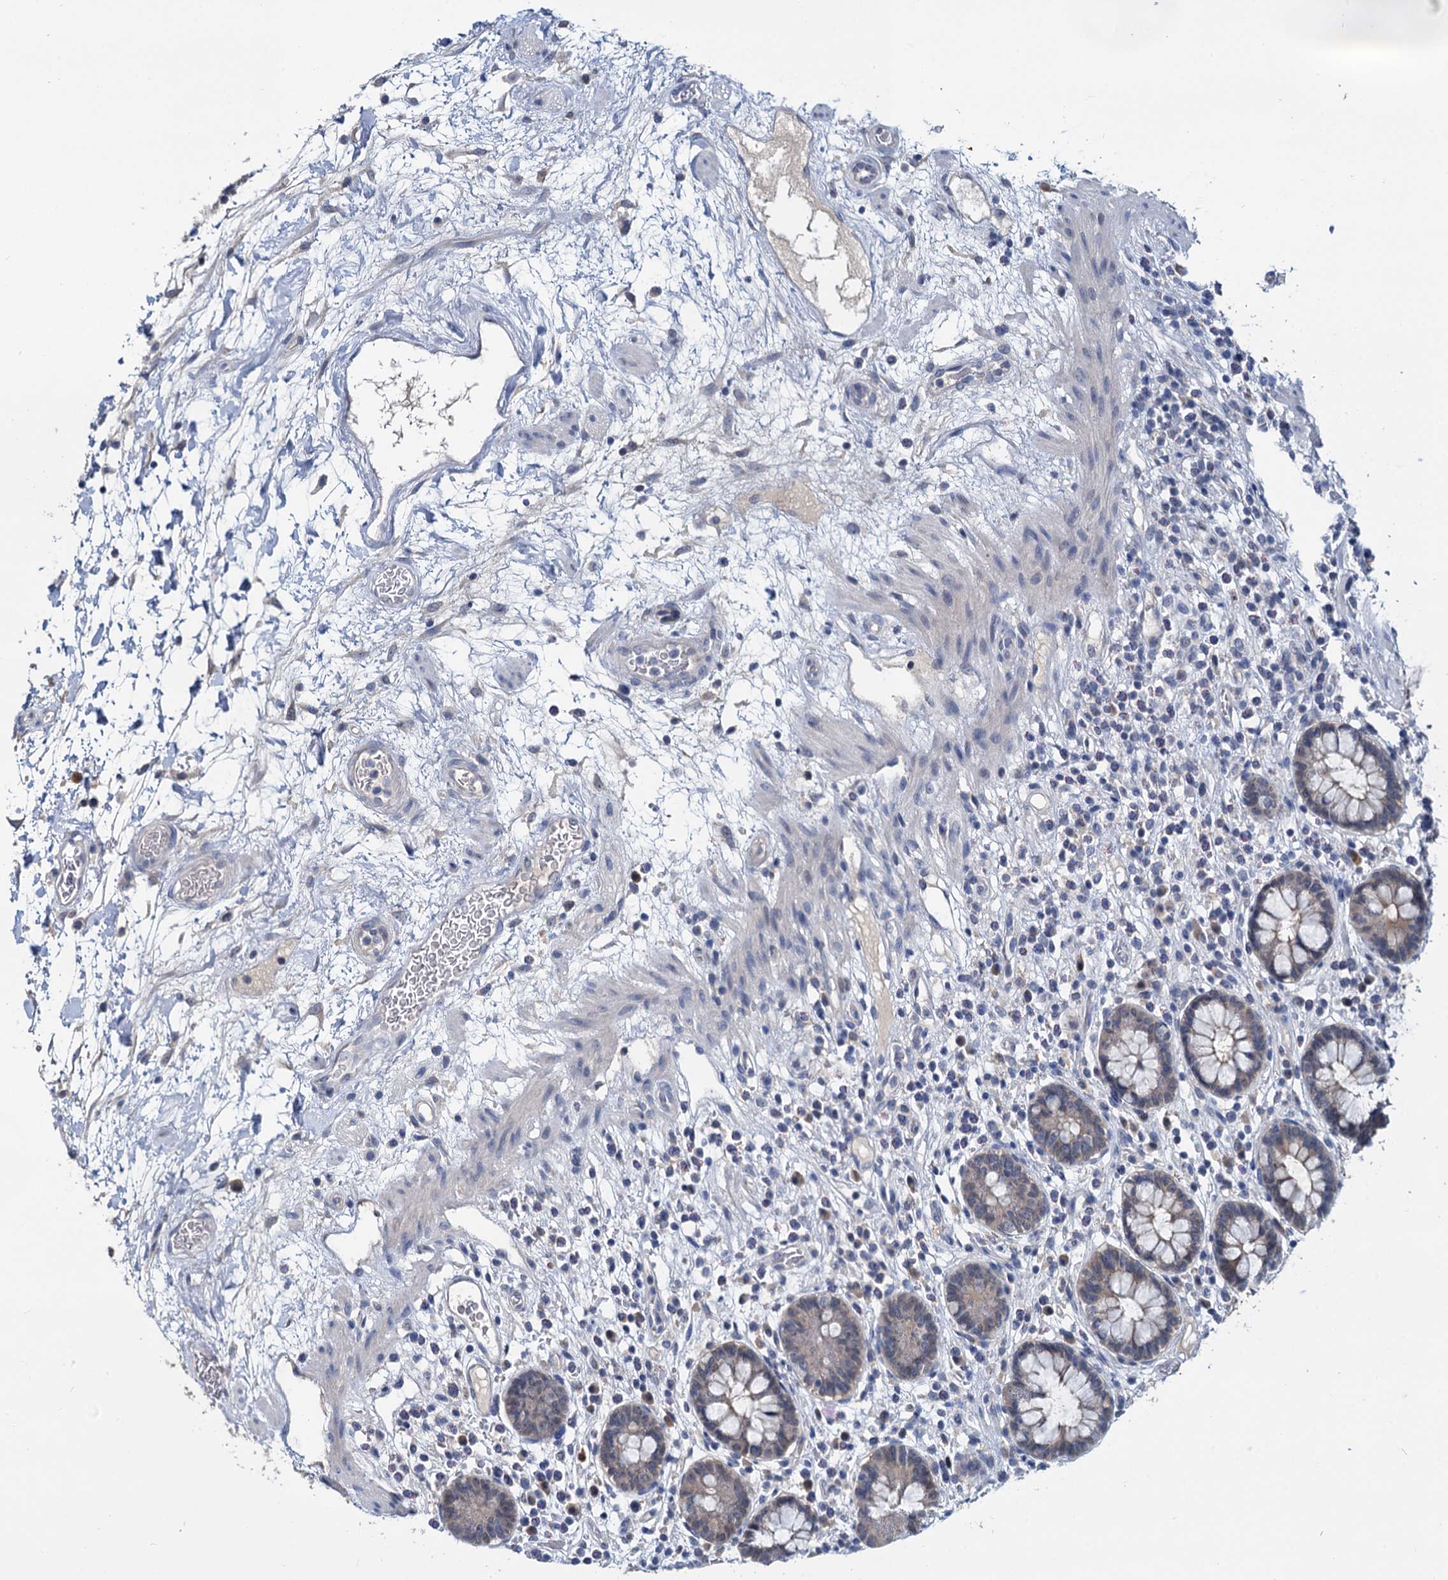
{"staining": {"intensity": "negative", "quantity": "none", "location": "none"}, "tissue": "colon", "cell_type": "Endothelial cells", "image_type": "normal", "snomed": [{"axis": "morphology", "description": "Normal tissue, NOS"}, {"axis": "topography", "description": "Colon"}], "caption": "A photomicrograph of human colon is negative for staining in endothelial cells.", "gene": "ANKRD42", "patient": {"sex": "female", "age": 79}}